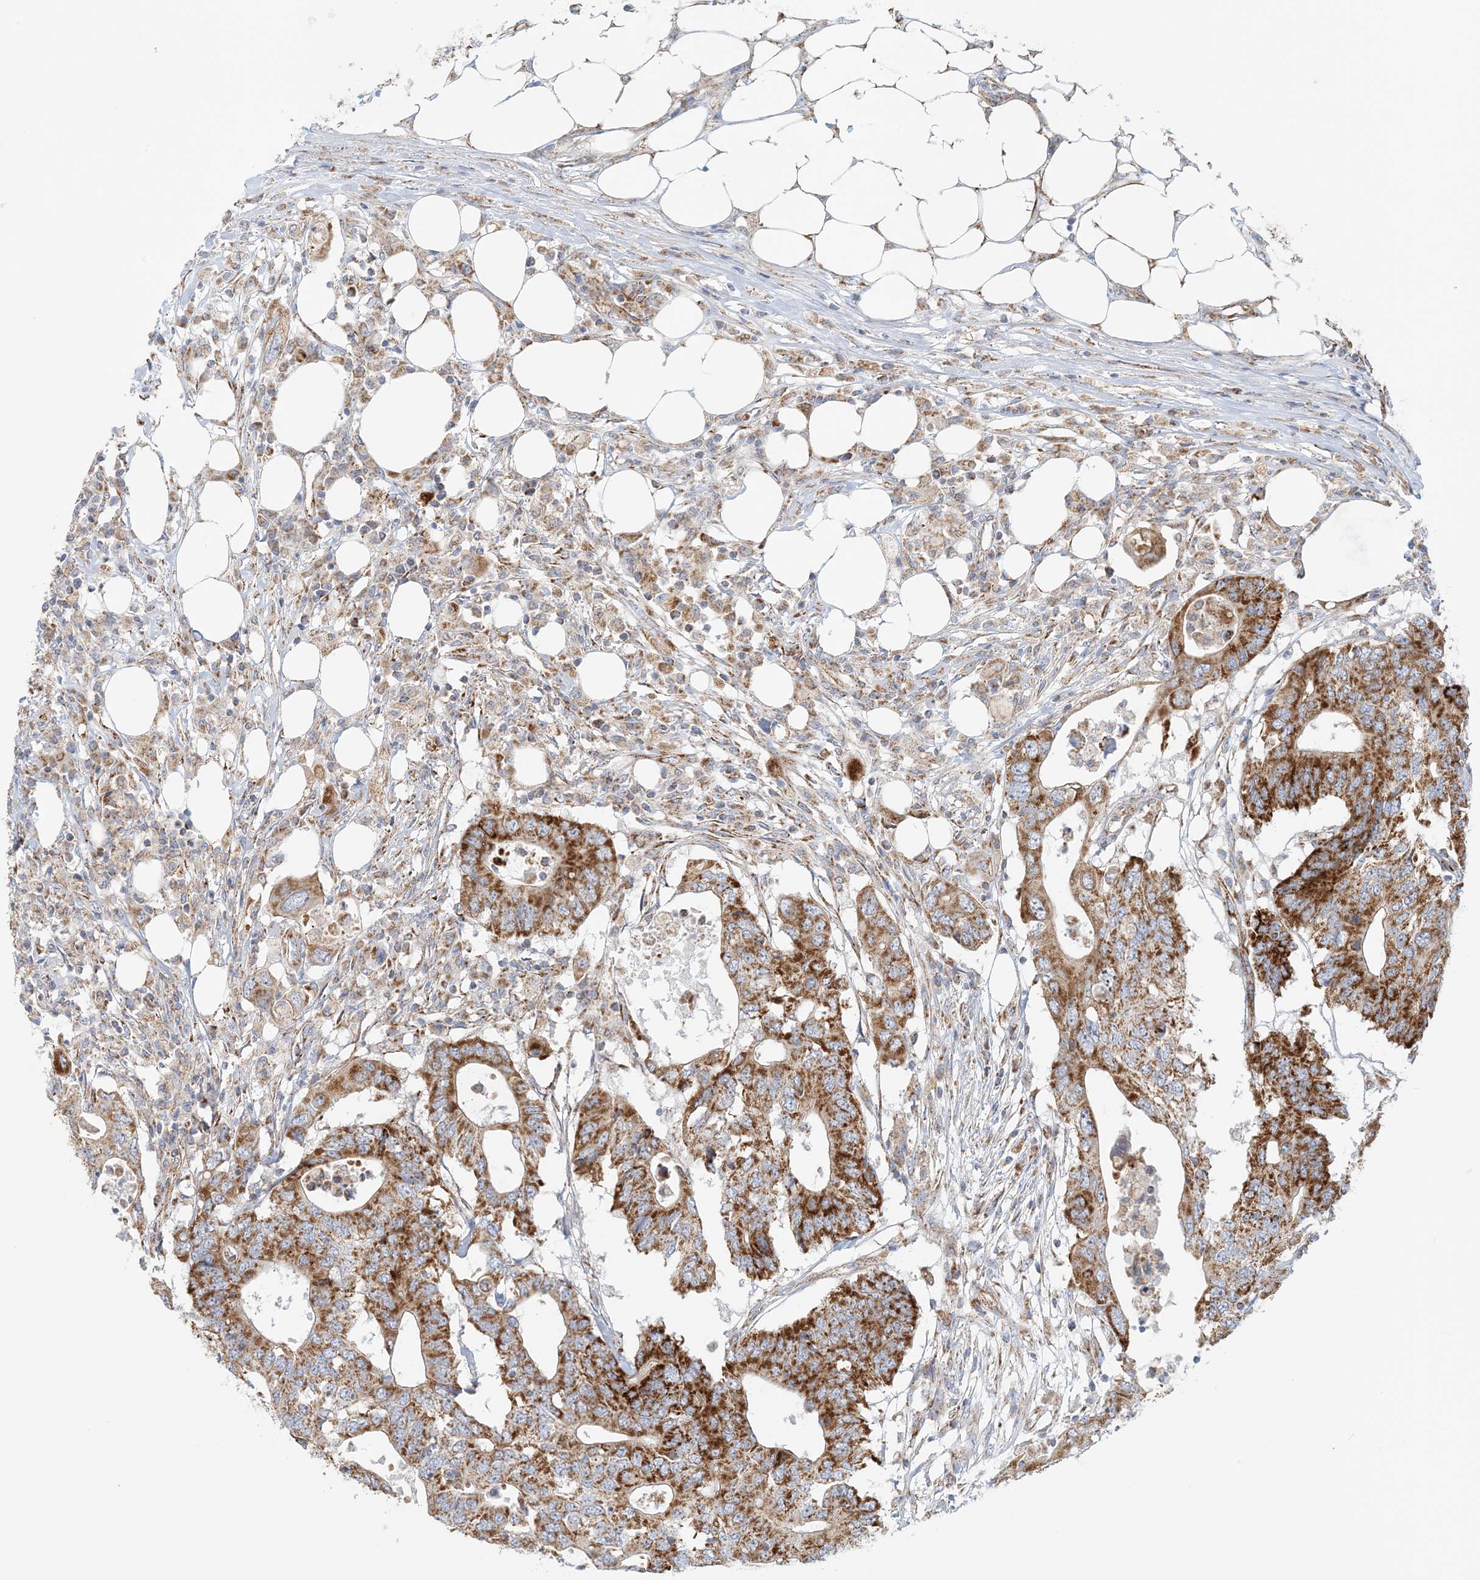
{"staining": {"intensity": "strong", "quantity": ">75%", "location": "cytoplasmic/membranous"}, "tissue": "colorectal cancer", "cell_type": "Tumor cells", "image_type": "cancer", "snomed": [{"axis": "morphology", "description": "Adenocarcinoma, NOS"}, {"axis": "topography", "description": "Colon"}], "caption": "Strong cytoplasmic/membranous positivity for a protein is seen in approximately >75% of tumor cells of colorectal adenocarcinoma using immunohistochemistry.", "gene": "COA3", "patient": {"sex": "male", "age": 71}}